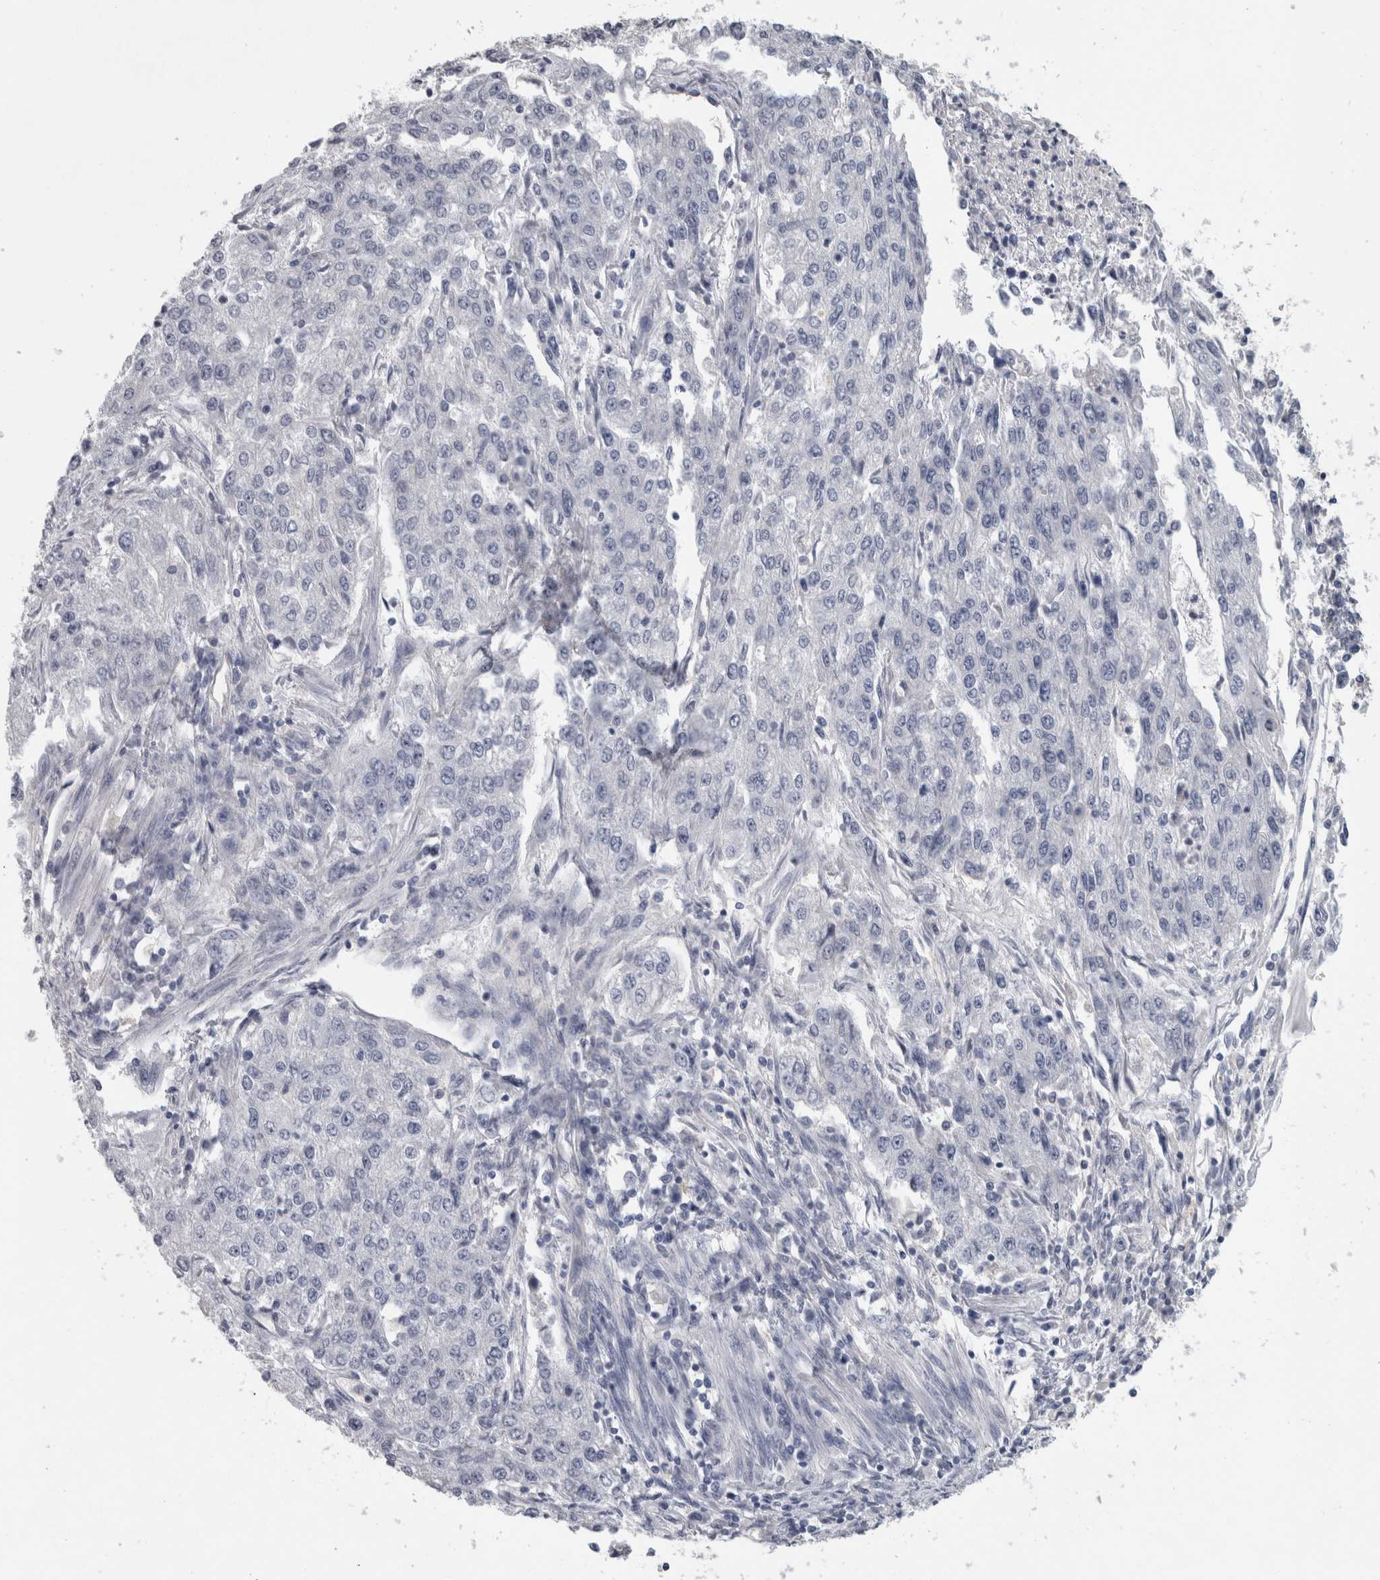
{"staining": {"intensity": "negative", "quantity": "none", "location": "none"}, "tissue": "endometrial cancer", "cell_type": "Tumor cells", "image_type": "cancer", "snomed": [{"axis": "morphology", "description": "Adenocarcinoma, NOS"}, {"axis": "topography", "description": "Endometrium"}], "caption": "There is no significant staining in tumor cells of endometrial cancer (adenocarcinoma). (DAB (3,3'-diaminobenzidine) immunohistochemistry (IHC), high magnification).", "gene": "NAPRT", "patient": {"sex": "female", "age": 49}}